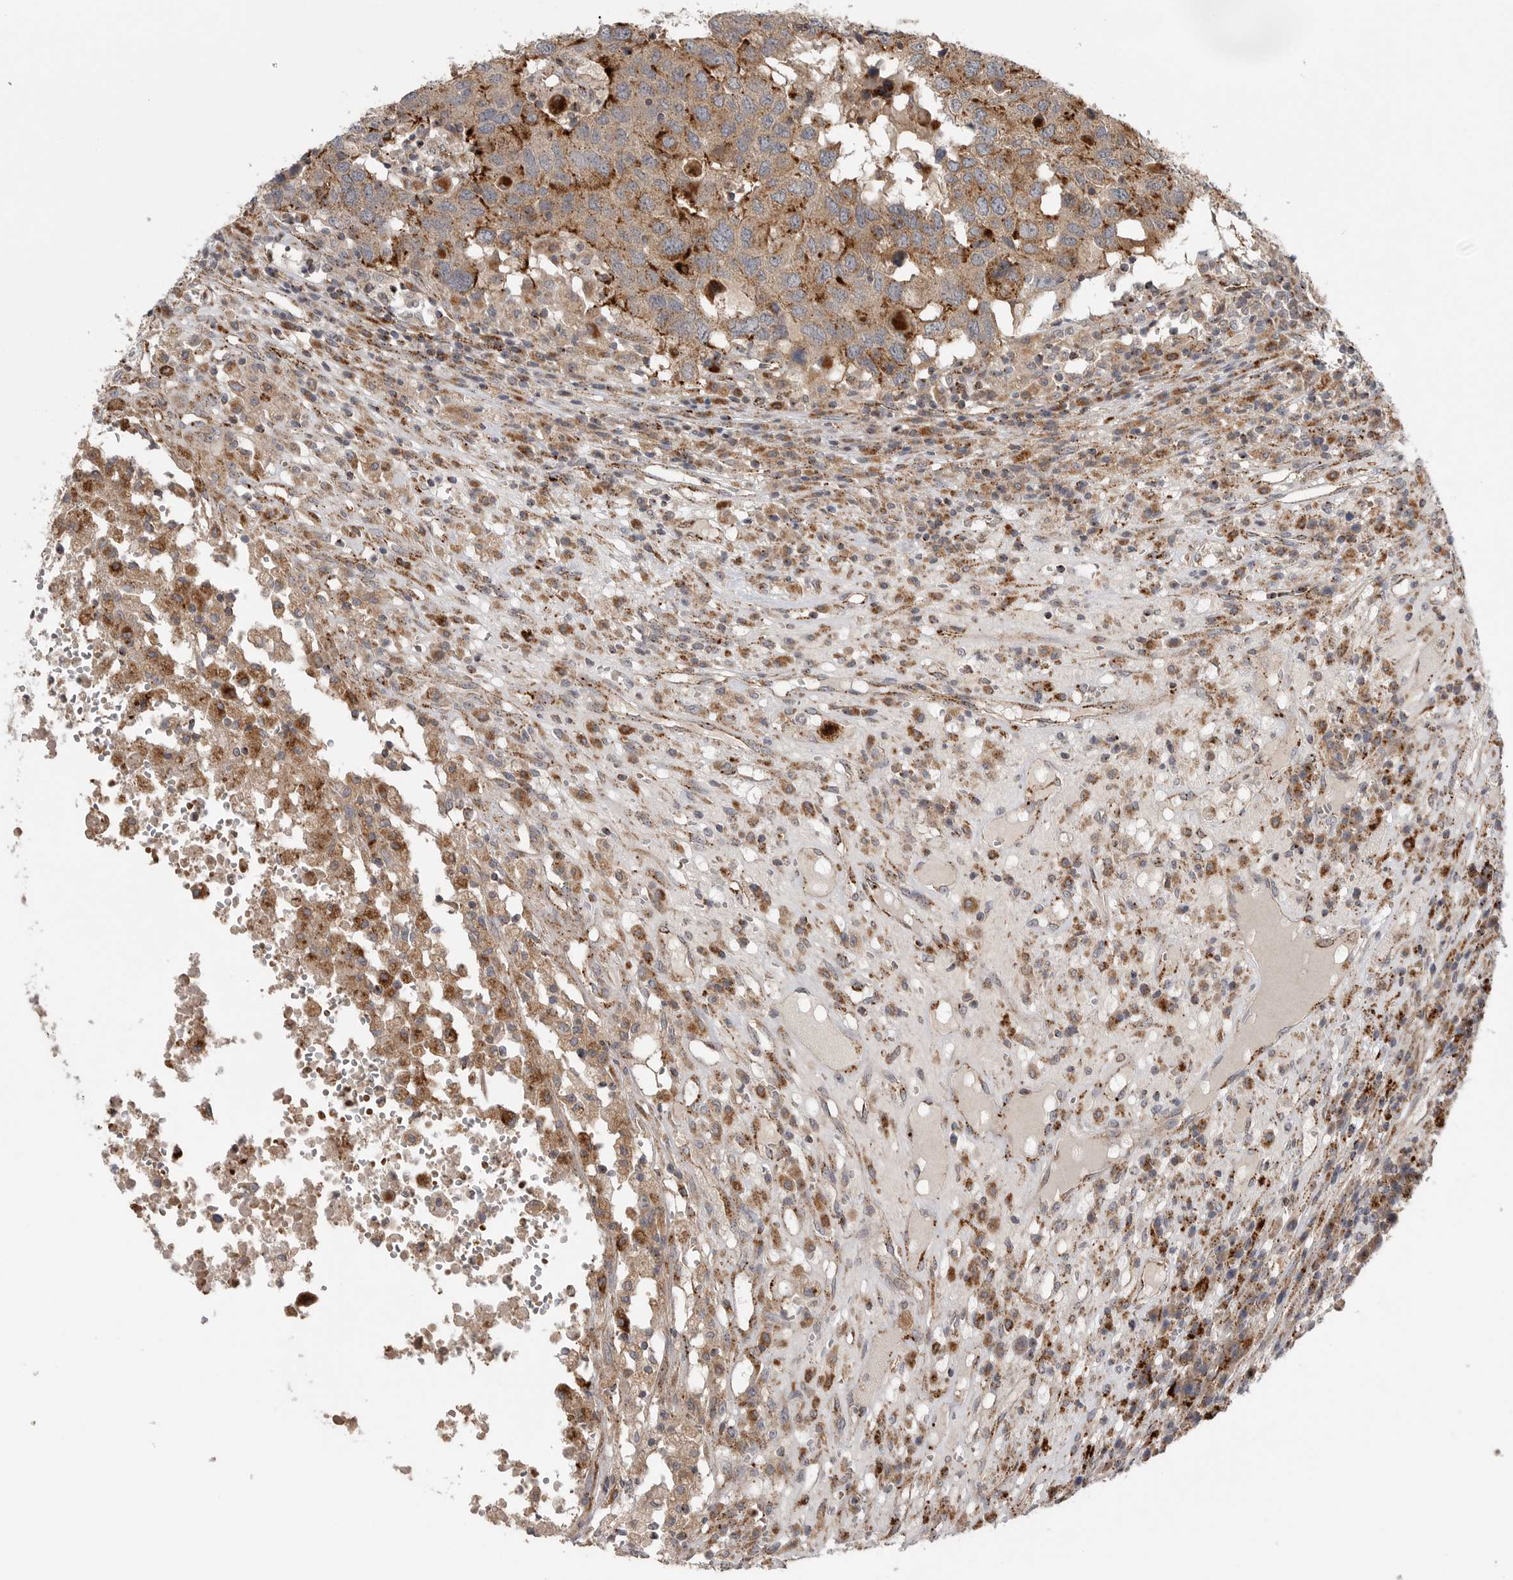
{"staining": {"intensity": "moderate", "quantity": ">75%", "location": "cytoplasmic/membranous"}, "tissue": "head and neck cancer", "cell_type": "Tumor cells", "image_type": "cancer", "snomed": [{"axis": "morphology", "description": "Squamous cell carcinoma, NOS"}, {"axis": "topography", "description": "Head-Neck"}], "caption": "This photomicrograph reveals immunohistochemistry staining of head and neck cancer (squamous cell carcinoma), with medium moderate cytoplasmic/membranous expression in about >75% of tumor cells.", "gene": "GALNS", "patient": {"sex": "male", "age": 66}}